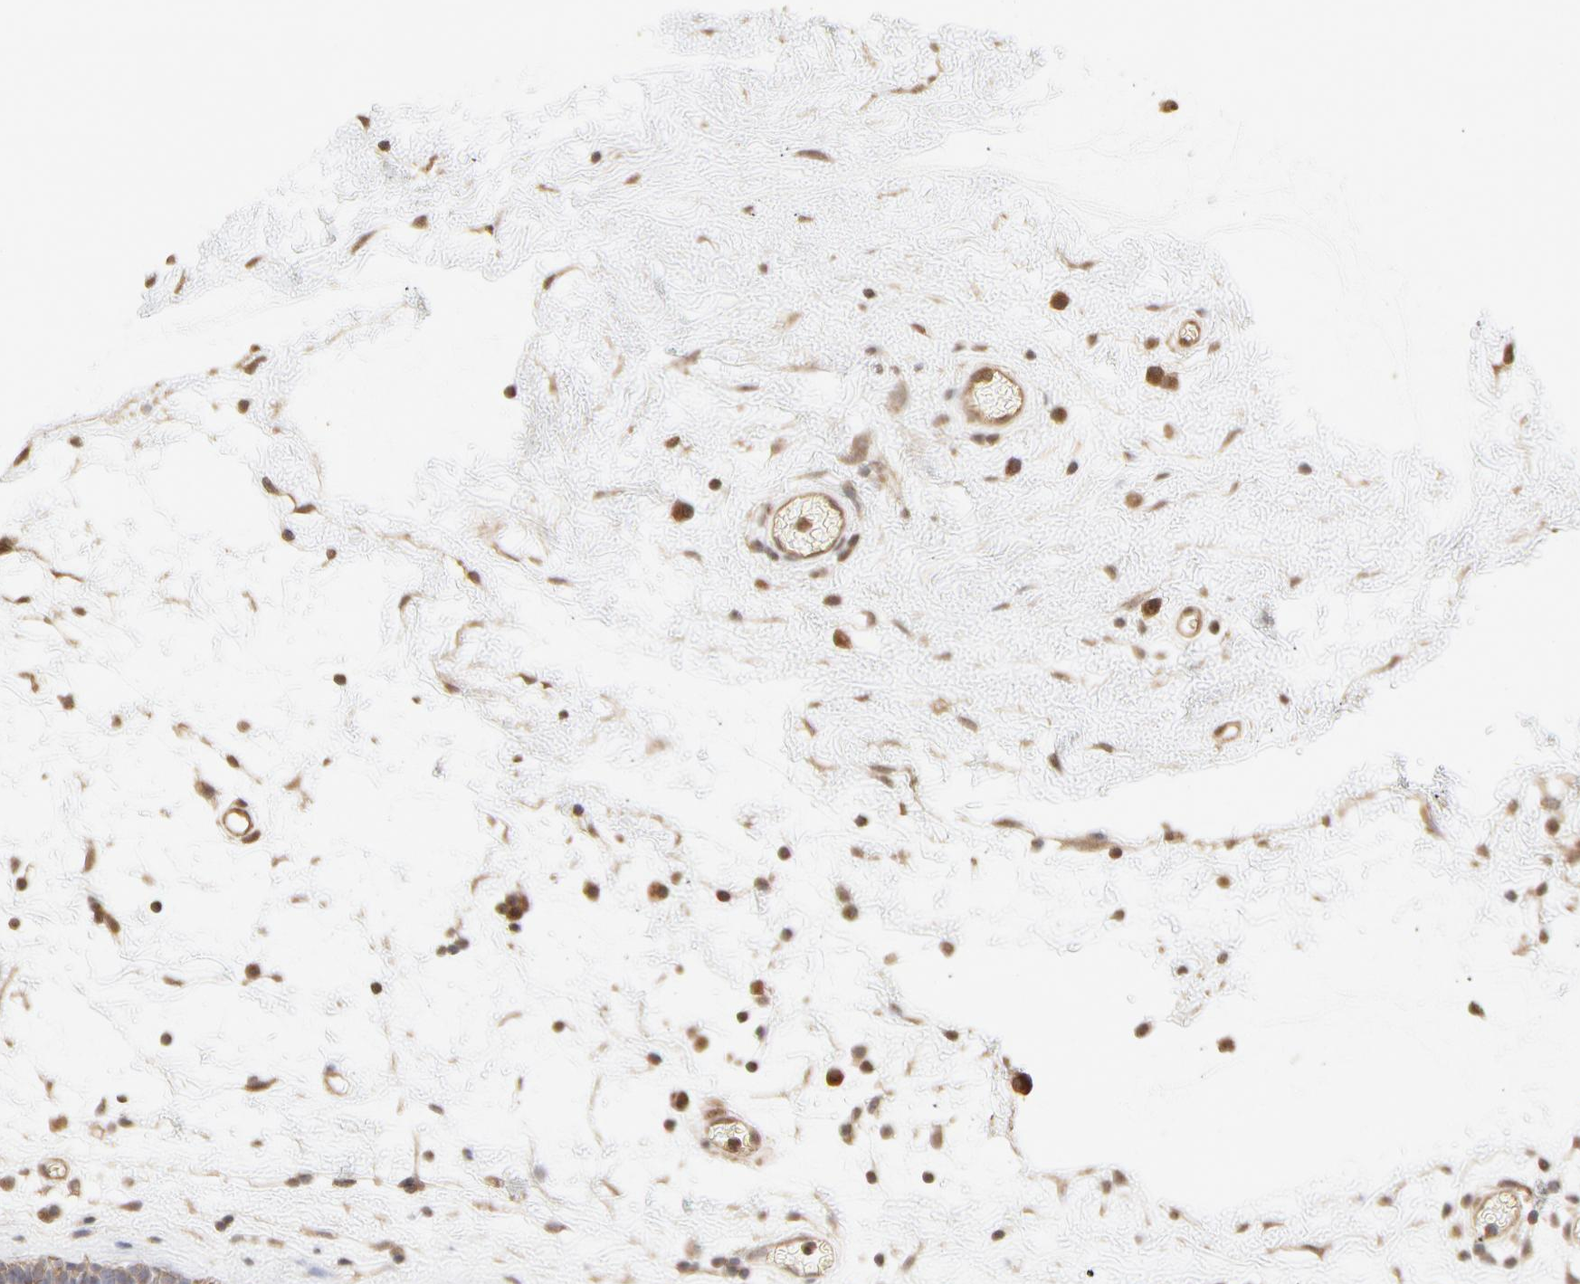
{"staining": {"intensity": "moderate", "quantity": ">75%", "location": "cytoplasmic/membranous"}, "tissue": "nasopharynx", "cell_type": "Respiratory epithelial cells", "image_type": "normal", "snomed": [{"axis": "morphology", "description": "Normal tissue, NOS"}, {"axis": "morphology", "description": "Inflammation, NOS"}, {"axis": "topography", "description": "Nasopharynx"}], "caption": "Immunohistochemistry of unremarkable nasopharynx demonstrates medium levels of moderate cytoplasmic/membranous staining in about >75% of respiratory epithelial cells. The staining is performed using DAB (3,3'-diaminobenzidine) brown chromogen to label protein expression. The nuclei are counter-stained blue using hematoxylin.", "gene": "PPP2CA", "patient": {"sex": "male", "age": 48}}